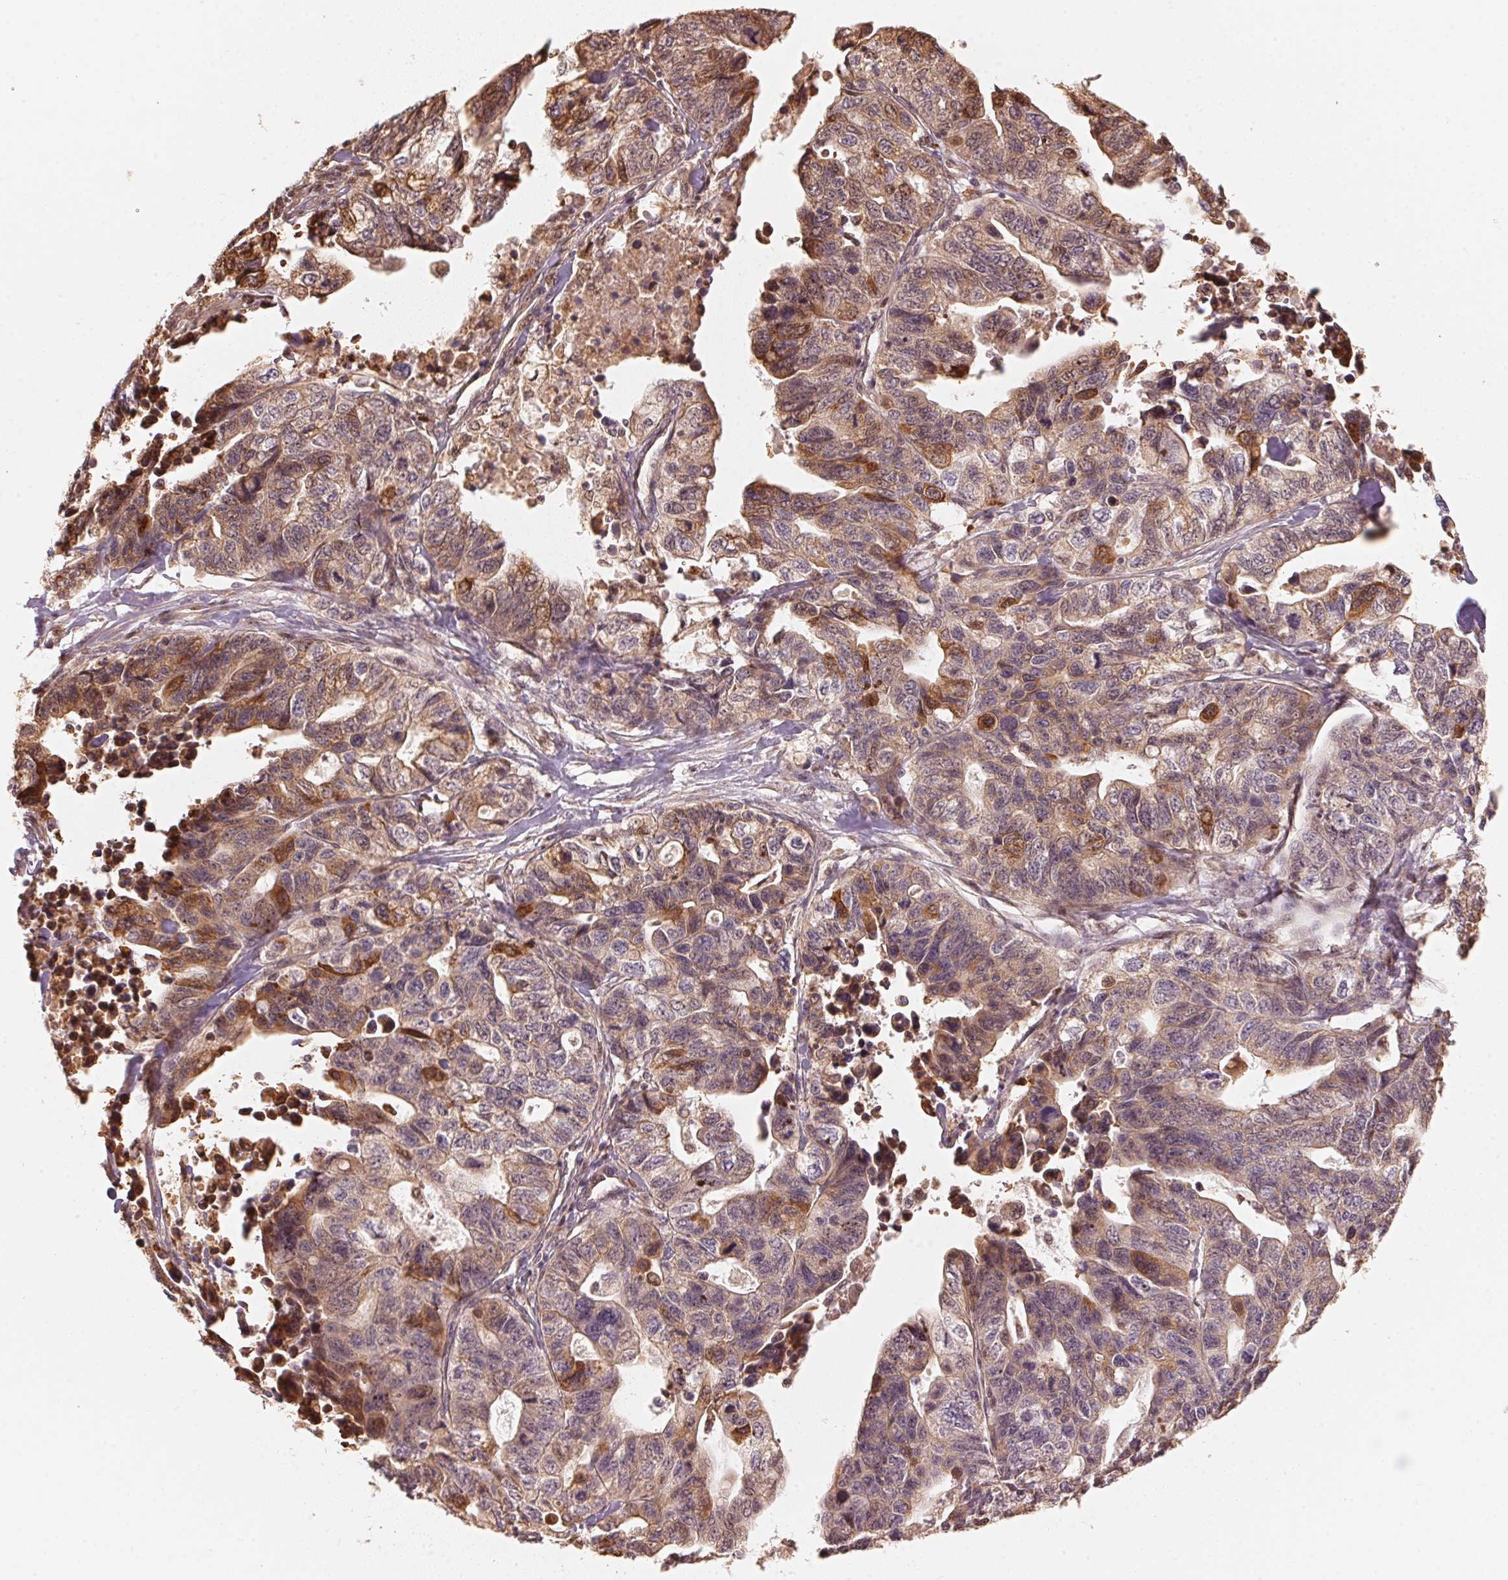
{"staining": {"intensity": "moderate", "quantity": ">75%", "location": "cytoplasmic/membranous"}, "tissue": "stomach cancer", "cell_type": "Tumor cells", "image_type": "cancer", "snomed": [{"axis": "morphology", "description": "Adenocarcinoma, NOS"}, {"axis": "topography", "description": "Stomach, upper"}], "caption": "This histopathology image displays IHC staining of human stomach cancer (adenocarcinoma), with medium moderate cytoplasmic/membranous staining in about >75% of tumor cells.", "gene": "PRKN", "patient": {"sex": "female", "age": 67}}